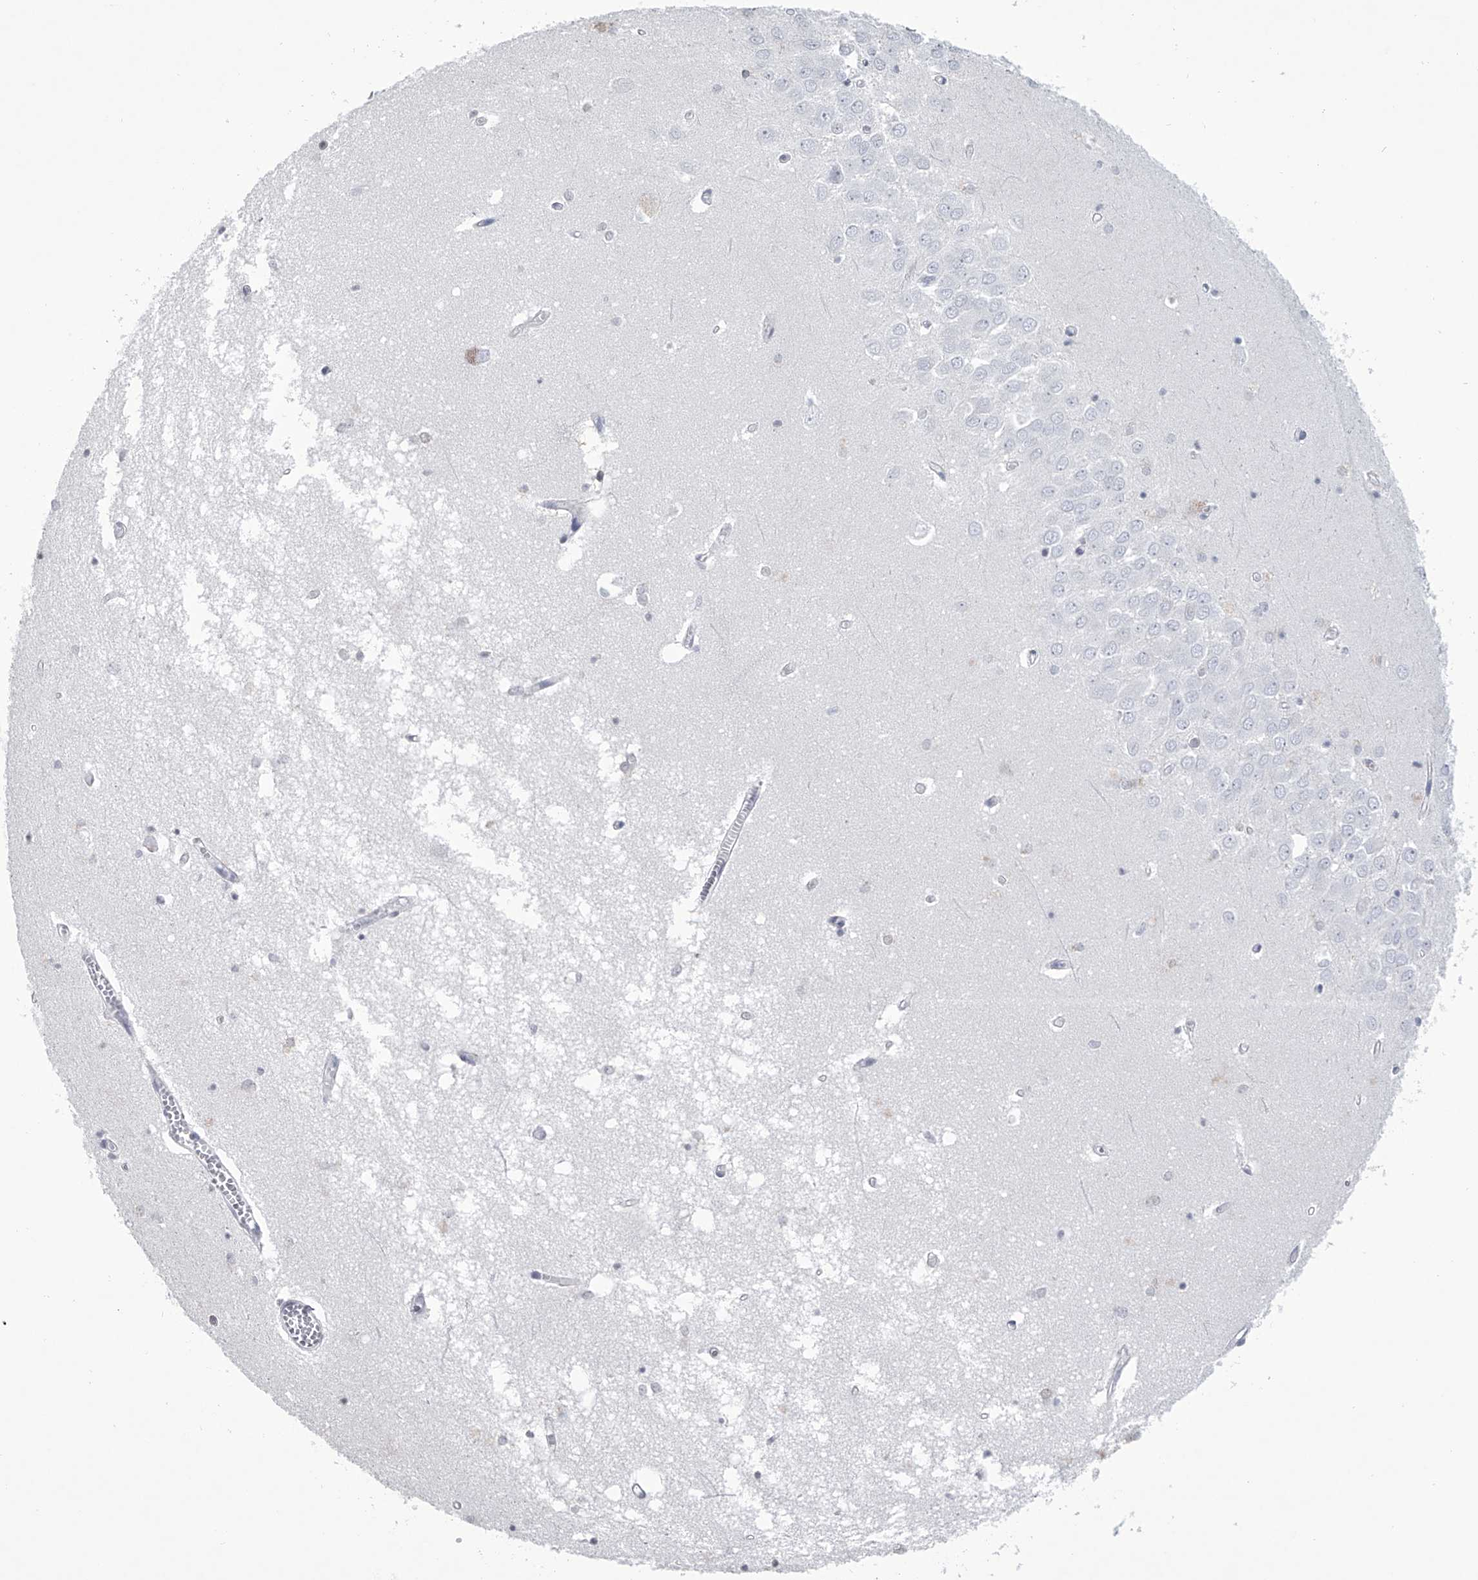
{"staining": {"intensity": "negative", "quantity": "none", "location": "none"}, "tissue": "hippocampus", "cell_type": "Glial cells", "image_type": "normal", "snomed": [{"axis": "morphology", "description": "Normal tissue, NOS"}, {"axis": "topography", "description": "Hippocampus"}], "caption": "Photomicrograph shows no significant protein expression in glial cells of normal hippocampus.", "gene": "TASP1", "patient": {"sex": "male", "age": 70}}